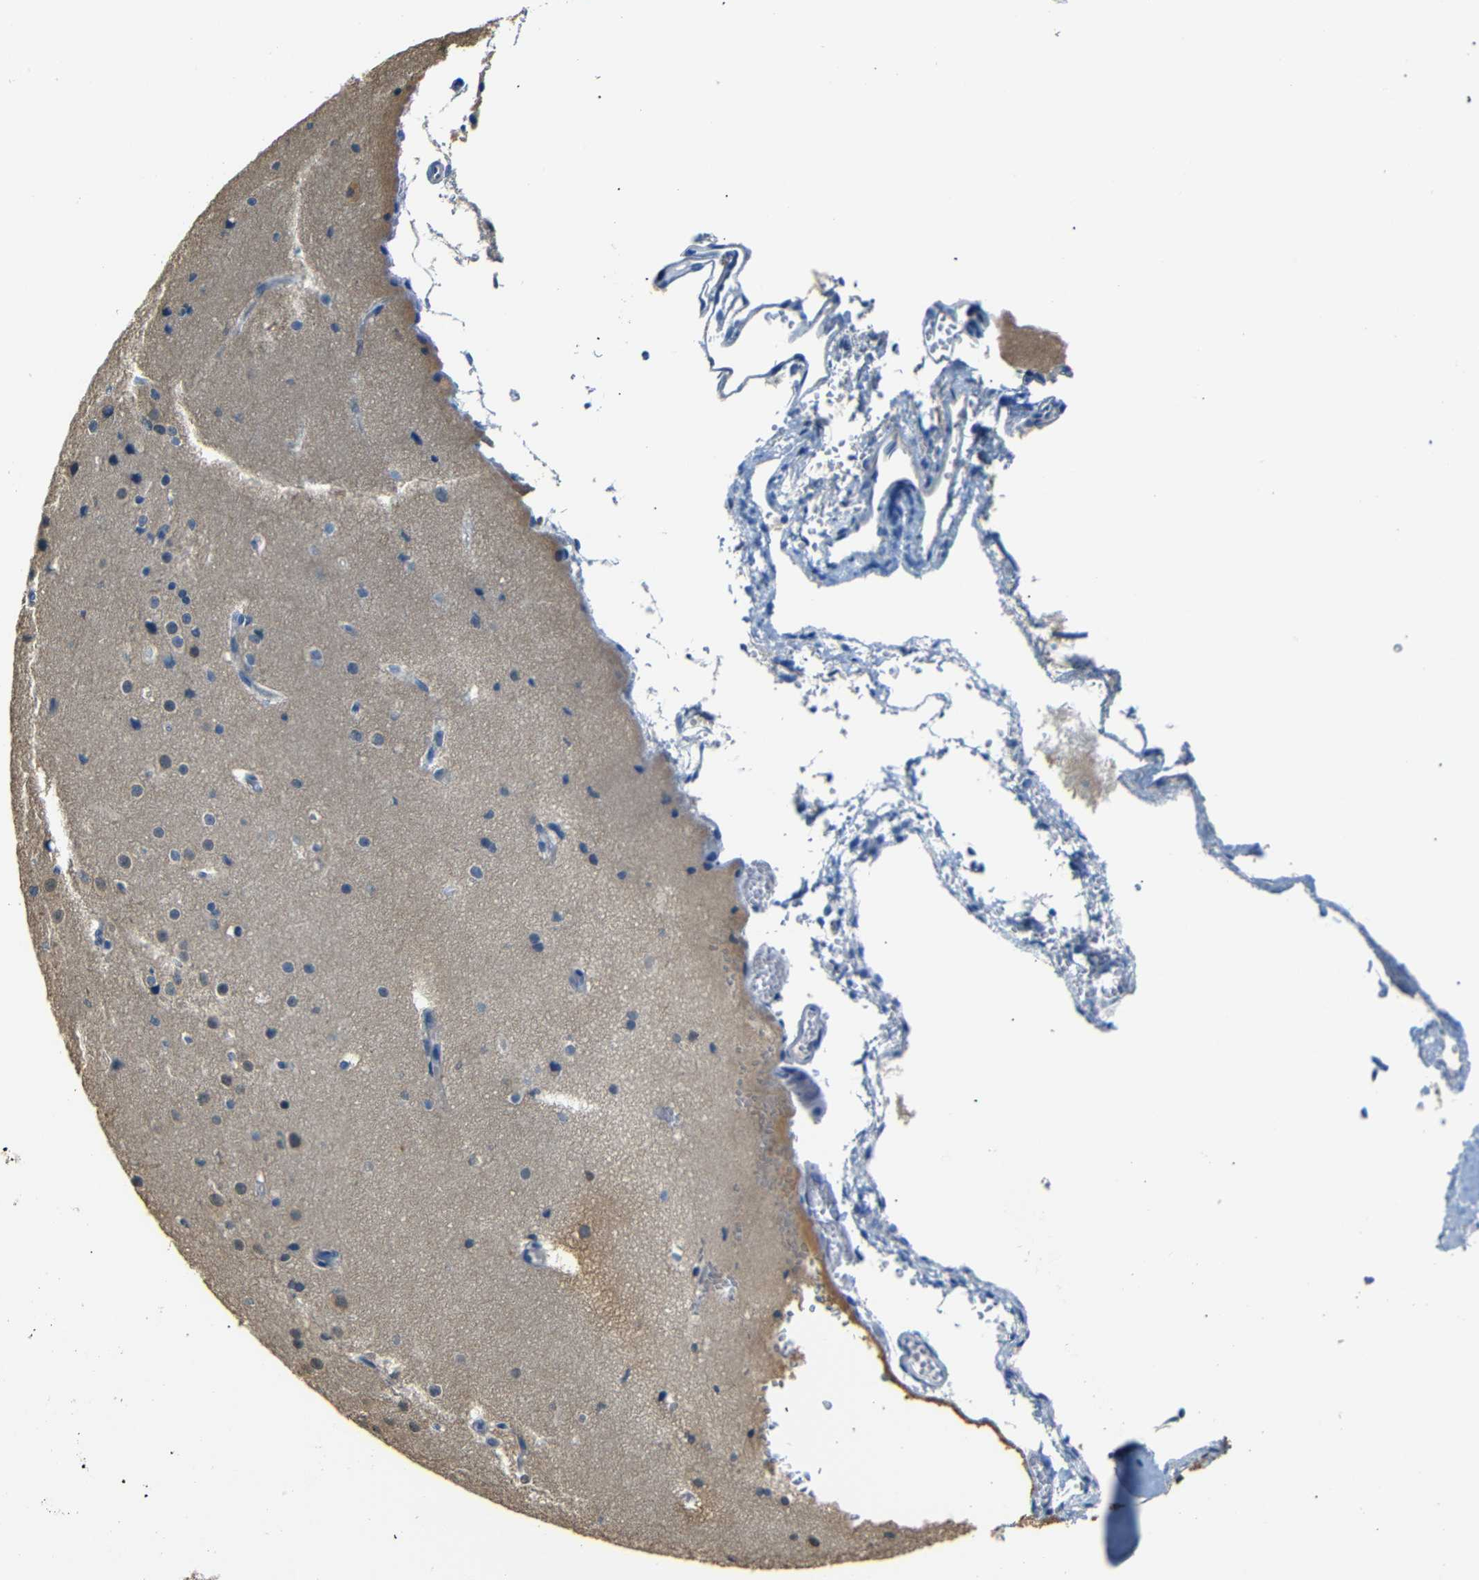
{"staining": {"intensity": "negative", "quantity": "none", "location": "none"}, "tissue": "cerebral cortex", "cell_type": "Endothelial cells", "image_type": "normal", "snomed": [{"axis": "morphology", "description": "Normal tissue, NOS"}, {"axis": "morphology", "description": "Developmental malformation"}, {"axis": "topography", "description": "Cerebral cortex"}], "caption": "This micrograph is of benign cerebral cortex stained with immunohistochemistry to label a protein in brown with the nuclei are counter-stained blue. There is no positivity in endothelial cells. The staining was performed using DAB (3,3'-diaminobenzidine) to visualize the protein expression in brown, while the nuclei were stained in blue with hematoxylin (Magnification: 20x).", "gene": "SFN", "patient": {"sex": "female", "age": 30}}